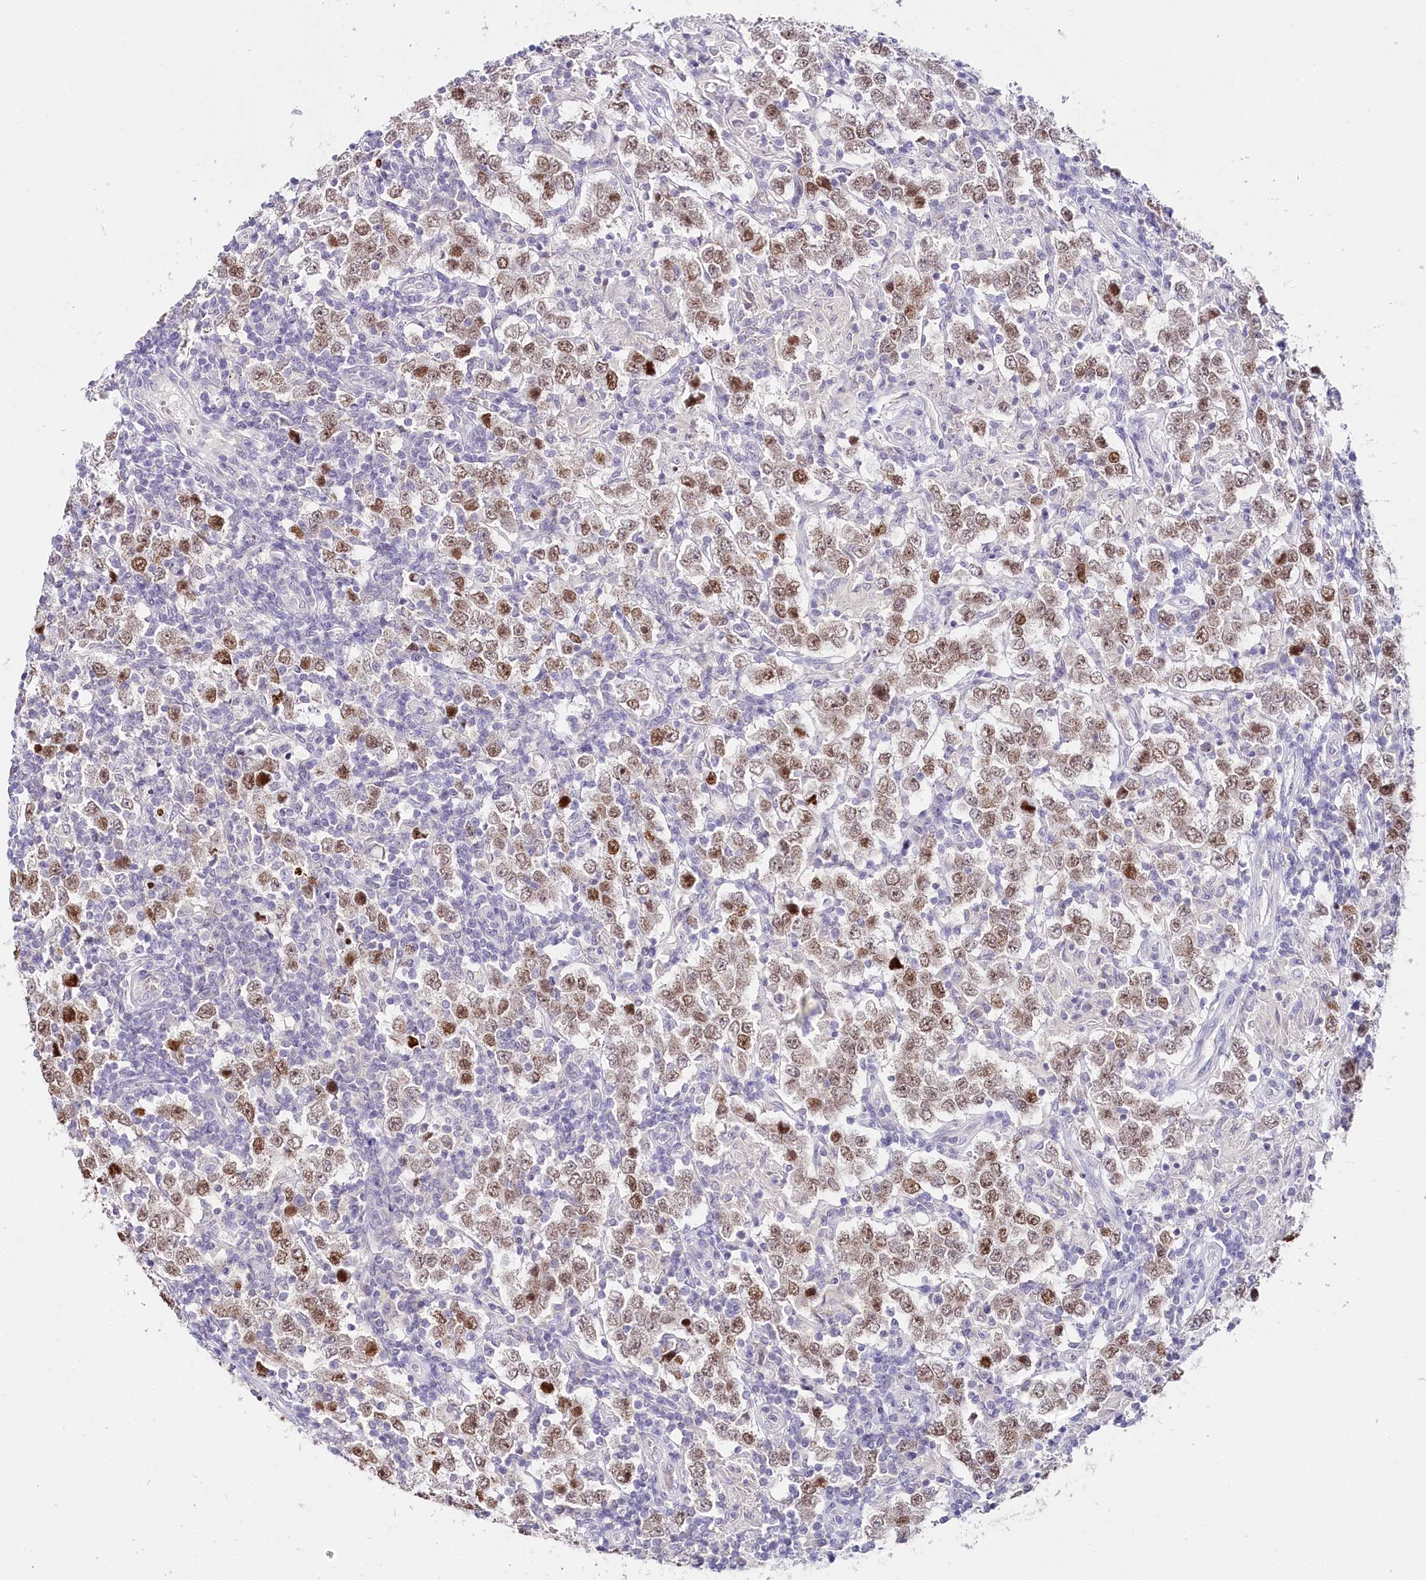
{"staining": {"intensity": "moderate", "quantity": ">75%", "location": "nuclear"}, "tissue": "testis cancer", "cell_type": "Tumor cells", "image_type": "cancer", "snomed": [{"axis": "morphology", "description": "Normal tissue, NOS"}, {"axis": "morphology", "description": "Urothelial carcinoma, High grade"}, {"axis": "morphology", "description": "Seminoma, NOS"}, {"axis": "morphology", "description": "Carcinoma, Embryonal, NOS"}, {"axis": "topography", "description": "Urinary bladder"}, {"axis": "topography", "description": "Testis"}], "caption": "Testis embryonal carcinoma stained for a protein exhibits moderate nuclear positivity in tumor cells.", "gene": "TP53", "patient": {"sex": "male", "age": 41}}